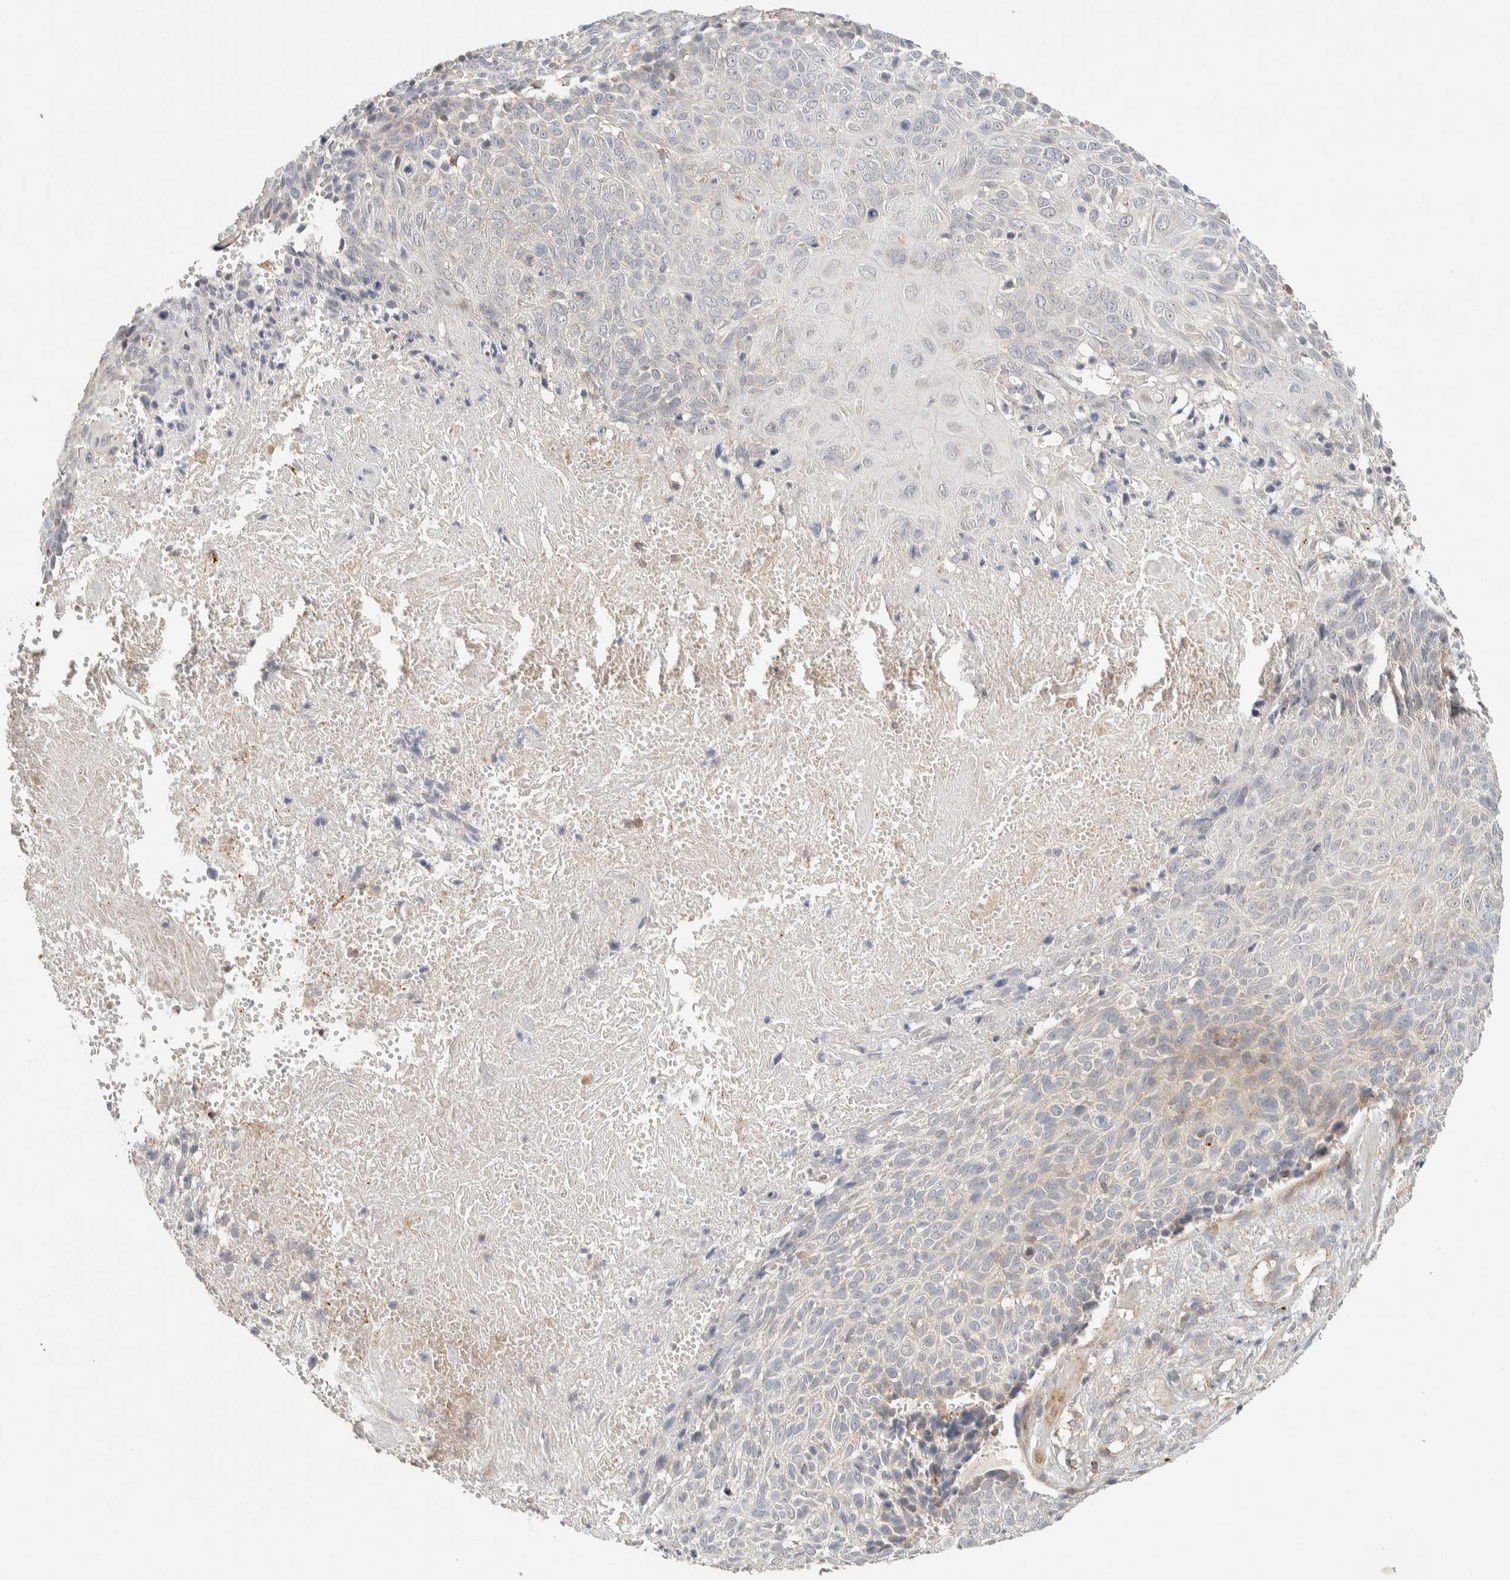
{"staining": {"intensity": "weak", "quantity": "<25%", "location": "cytoplasmic/membranous"}, "tissue": "cervical cancer", "cell_type": "Tumor cells", "image_type": "cancer", "snomed": [{"axis": "morphology", "description": "Squamous cell carcinoma, NOS"}, {"axis": "topography", "description": "Cervix"}], "caption": "Immunohistochemistry (IHC) photomicrograph of neoplastic tissue: human squamous cell carcinoma (cervical) stained with DAB (3,3'-diaminobenzidine) exhibits no significant protein positivity in tumor cells.", "gene": "KIF9", "patient": {"sex": "female", "age": 74}}